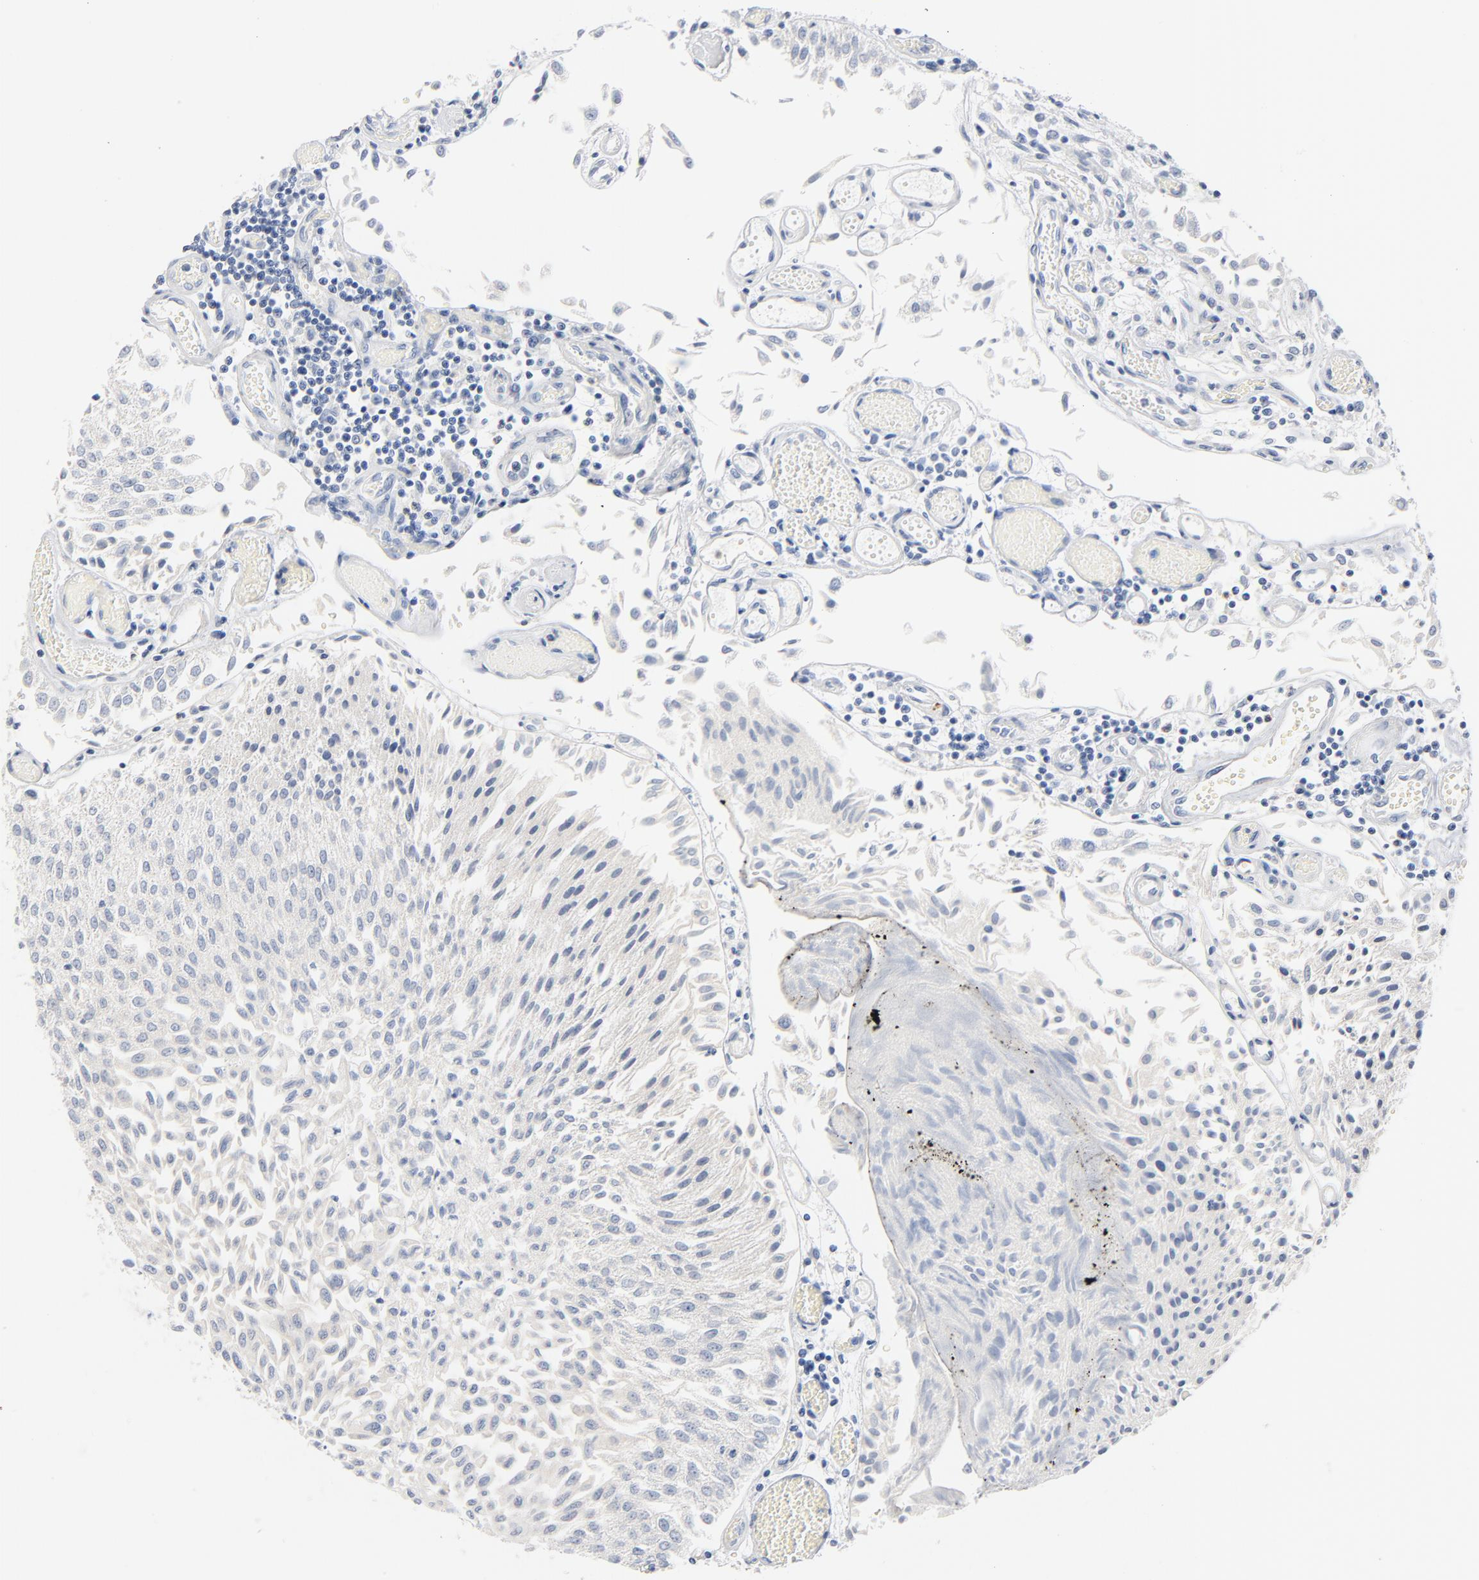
{"staining": {"intensity": "negative", "quantity": "none", "location": "none"}, "tissue": "urothelial cancer", "cell_type": "Tumor cells", "image_type": "cancer", "snomed": [{"axis": "morphology", "description": "Urothelial carcinoma, Low grade"}, {"axis": "topography", "description": "Urinary bladder"}], "caption": "Immunohistochemistry image of urothelial carcinoma (low-grade) stained for a protein (brown), which demonstrates no expression in tumor cells.", "gene": "IFT43", "patient": {"sex": "male", "age": 86}}